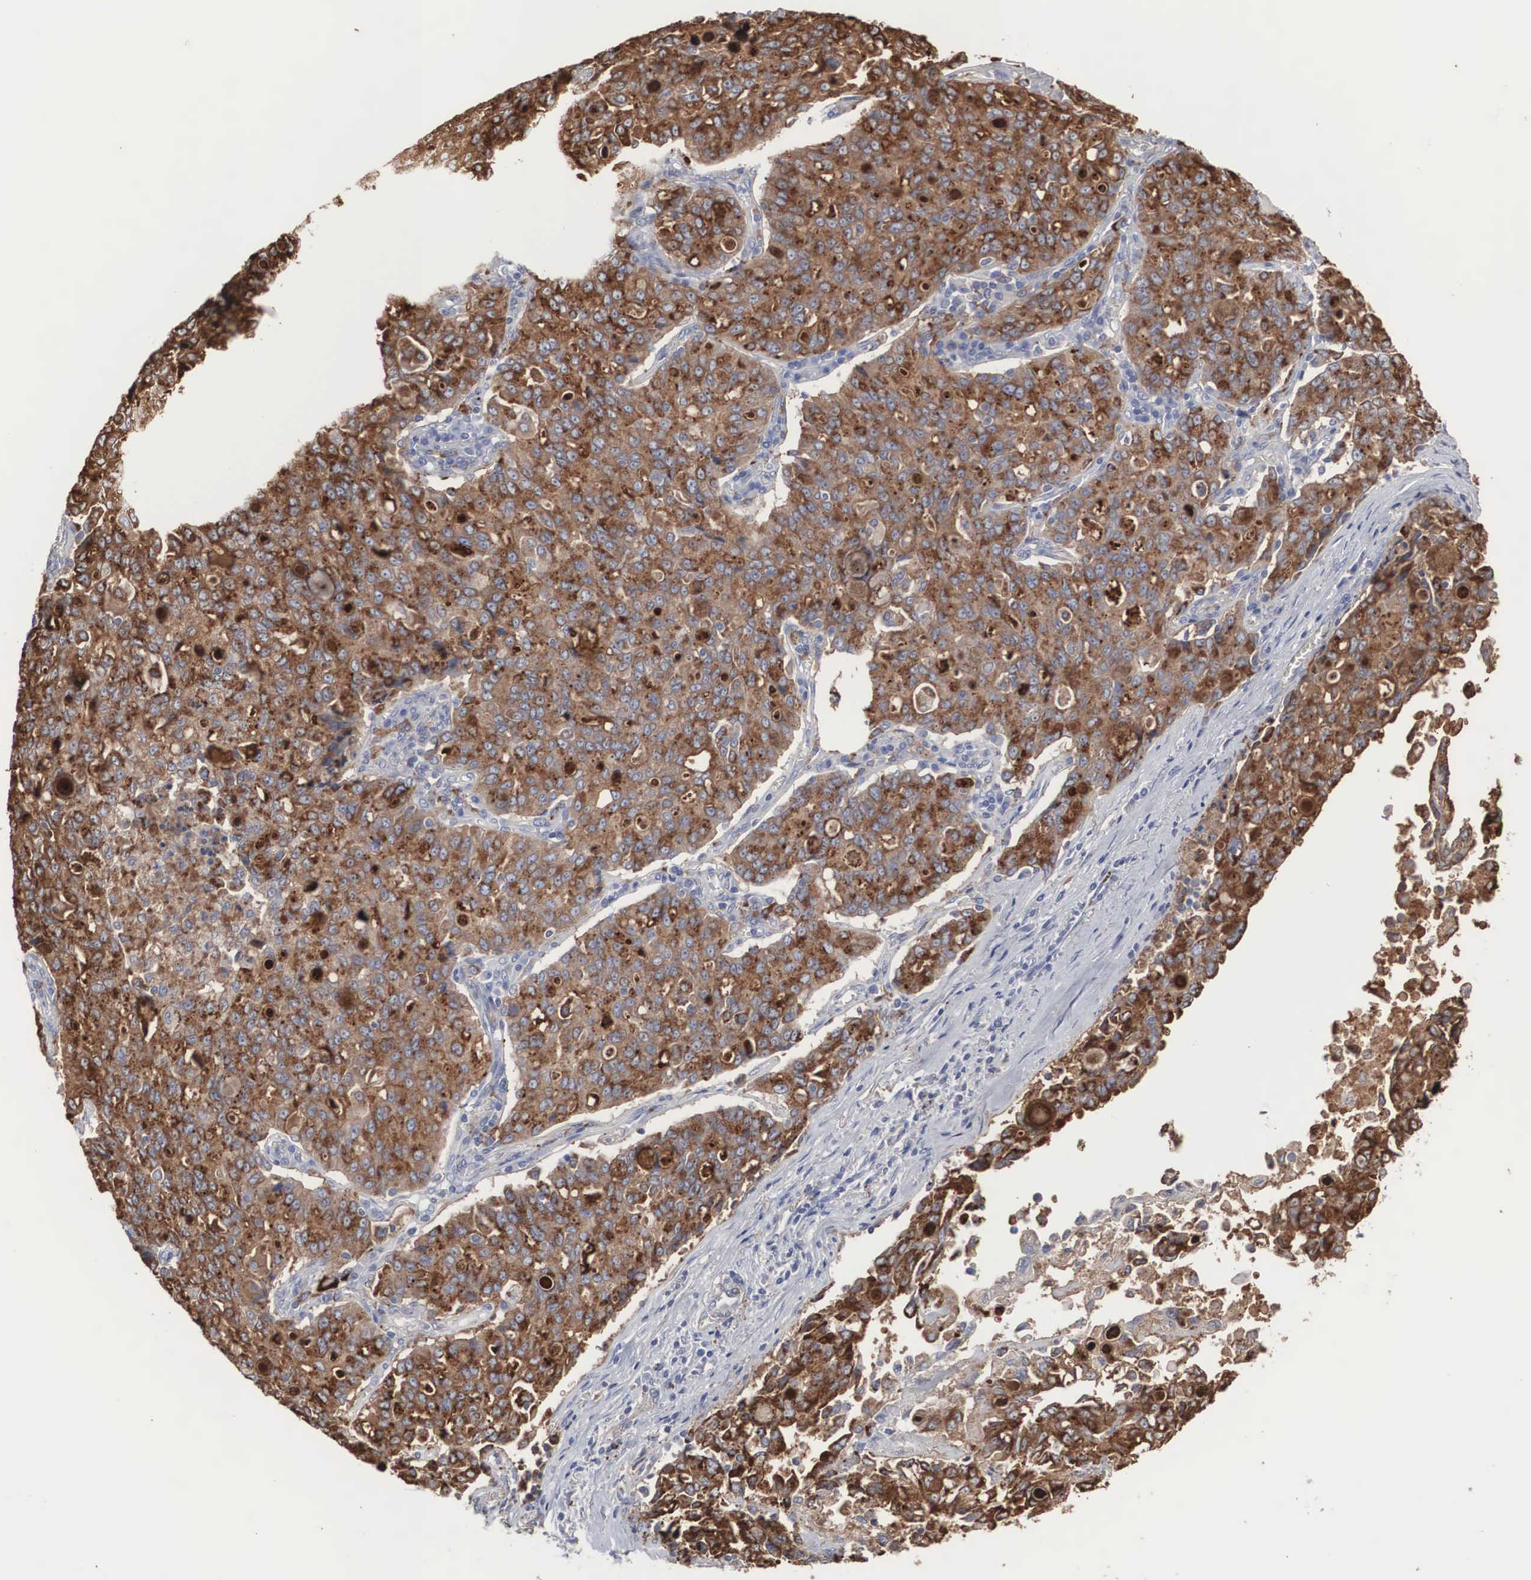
{"staining": {"intensity": "moderate", "quantity": ">75%", "location": "cytoplasmic/membranous"}, "tissue": "lung cancer", "cell_type": "Tumor cells", "image_type": "cancer", "snomed": [{"axis": "morphology", "description": "Adenocarcinoma, NOS"}, {"axis": "topography", "description": "Lung"}], "caption": "Tumor cells display medium levels of moderate cytoplasmic/membranous expression in about >75% of cells in lung adenocarcinoma. The protein of interest is stained brown, and the nuclei are stained in blue (DAB (3,3'-diaminobenzidine) IHC with brightfield microscopy, high magnification).", "gene": "LGALS3BP", "patient": {"sex": "female", "age": 44}}